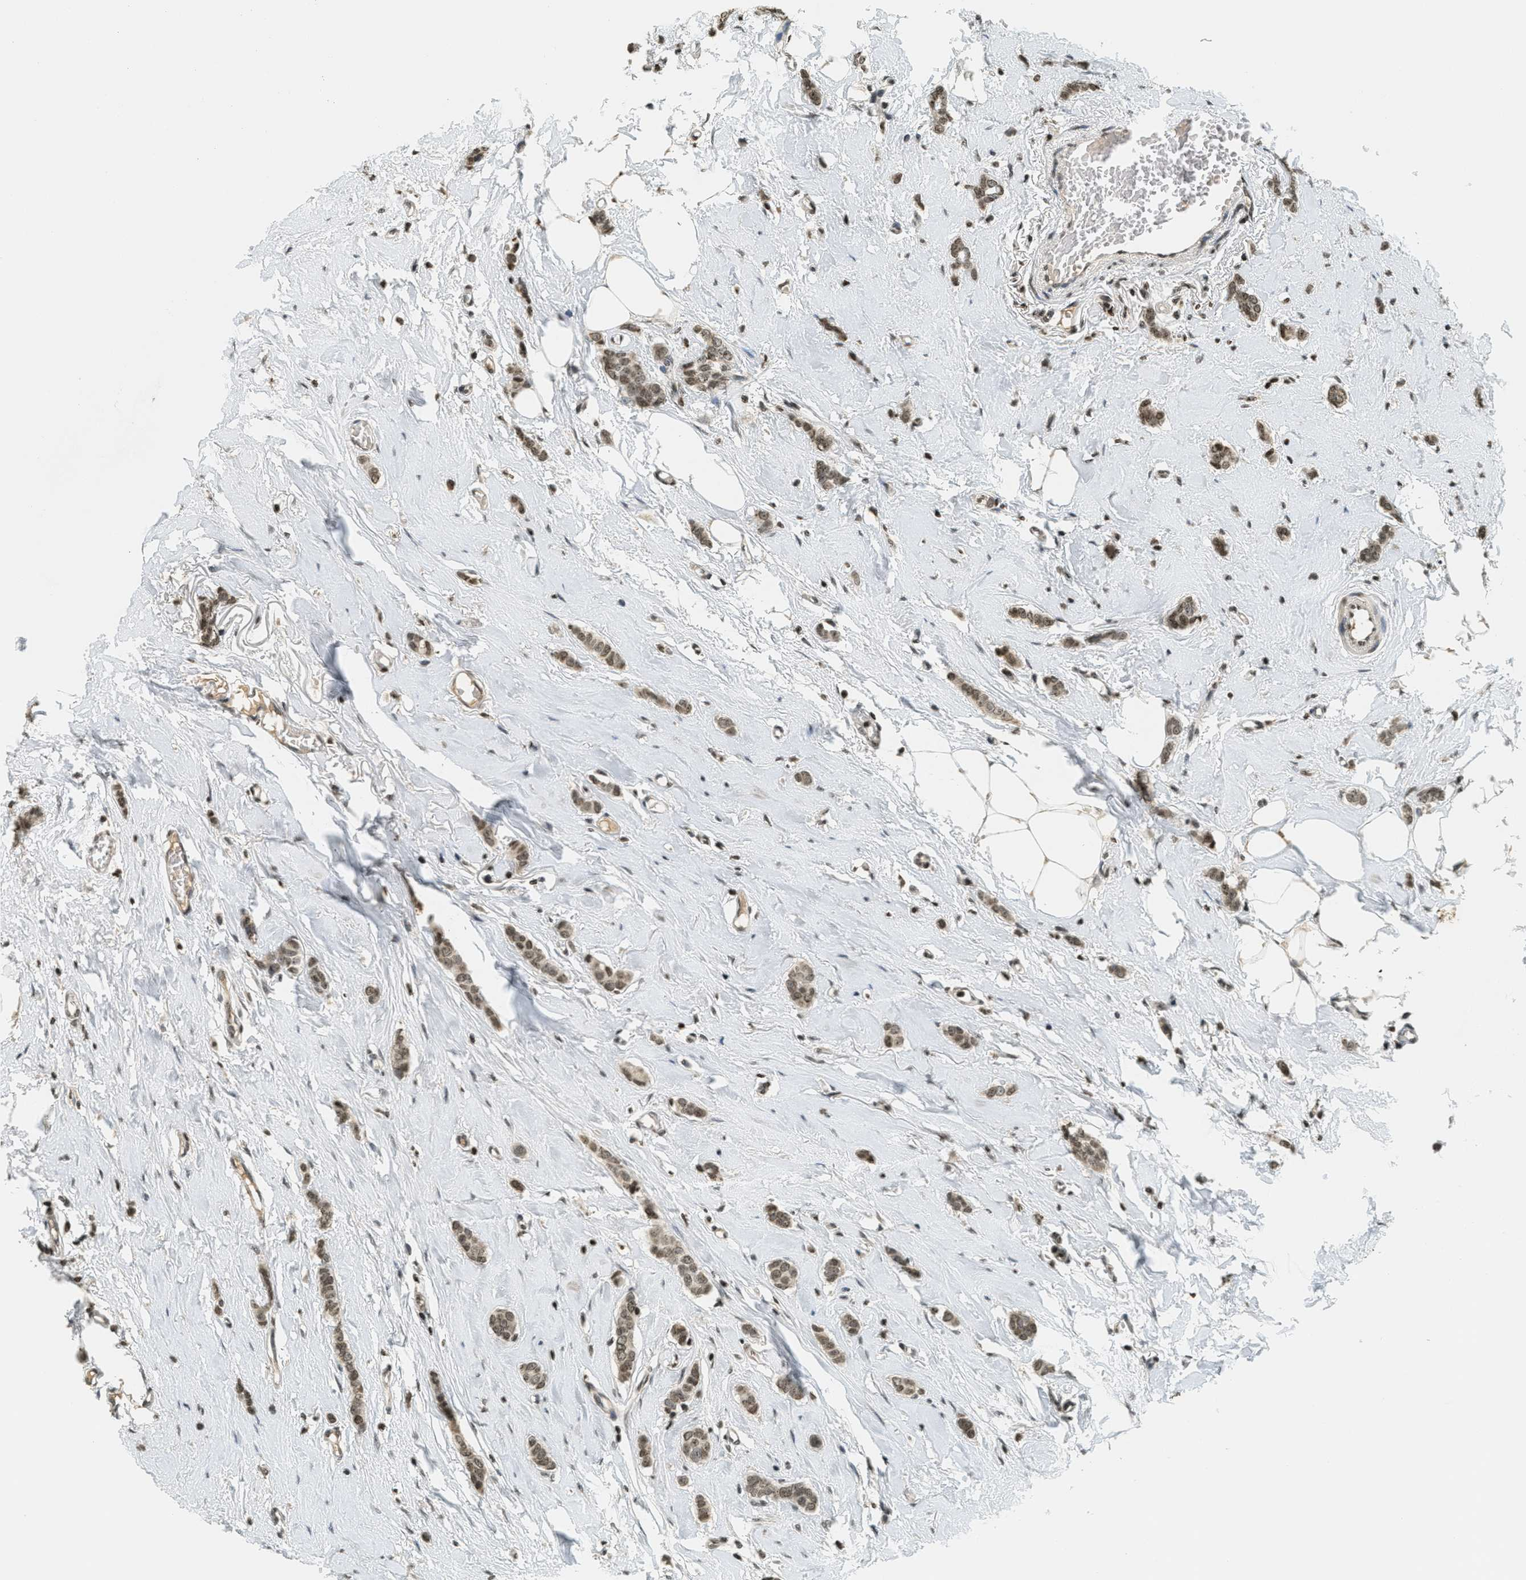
{"staining": {"intensity": "moderate", "quantity": ">75%", "location": "nuclear"}, "tissue": "breast cancer", "cell_type": "Tumor cells", "image_type": "cancer", "snomed": [{"axis": "morphology", "description": "Lobular carcinoma"}, {"axis": "topography", "description": "Skin"}, {"axis": "topography", "description": "Breast"}], "caption": "There is medium levels of moderate nuclear expression in tumor cells of breast cancer (lobular carcinoma), as demonstrated by immunohistochemical staining (brown color).", "gene": "LDB2", "patient": {"sex": "female", "age": 46}}